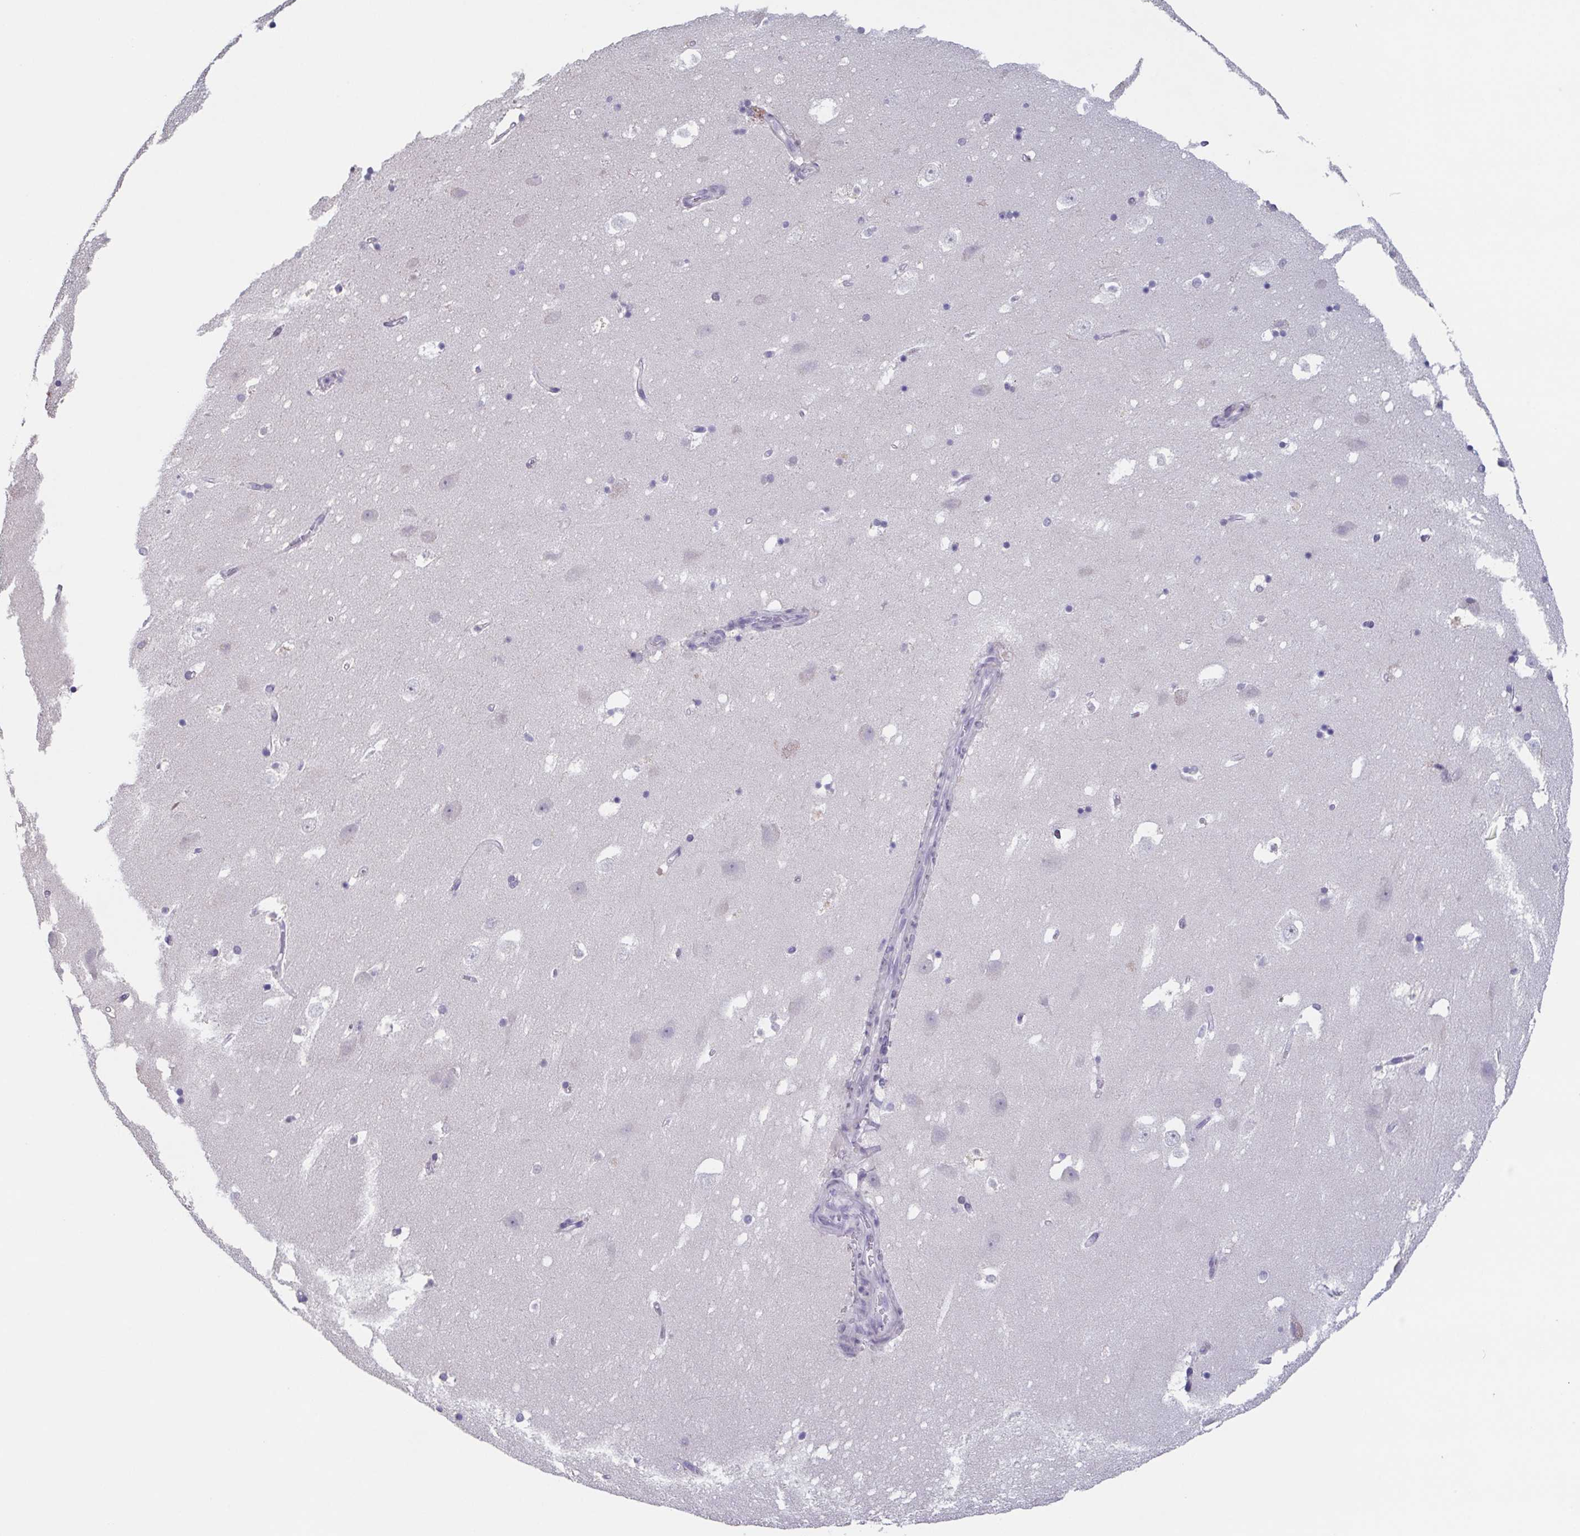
{"staining": {"intensity": "negative", "quantity": "none", "location": "none"}, "tissue": "hippocampus", "cell_type": "Glial cells", "image_type": "normal", "snomed": [{"axis": "morphology", "description": "Normal tissue, NOS"}, {"axis": "topography", "description": "Hippocampus"}], "caption": "A histopathology image of hippocampus stained for a protein shows no brown staining in glial cells. (Stains: DAB immunohistochemistry with hematoxylin counter stain, Microscopy: brightfield microscopy at high magnification).", "gene": "GHRL", "patient": {"sex": "male", "age": 58}}